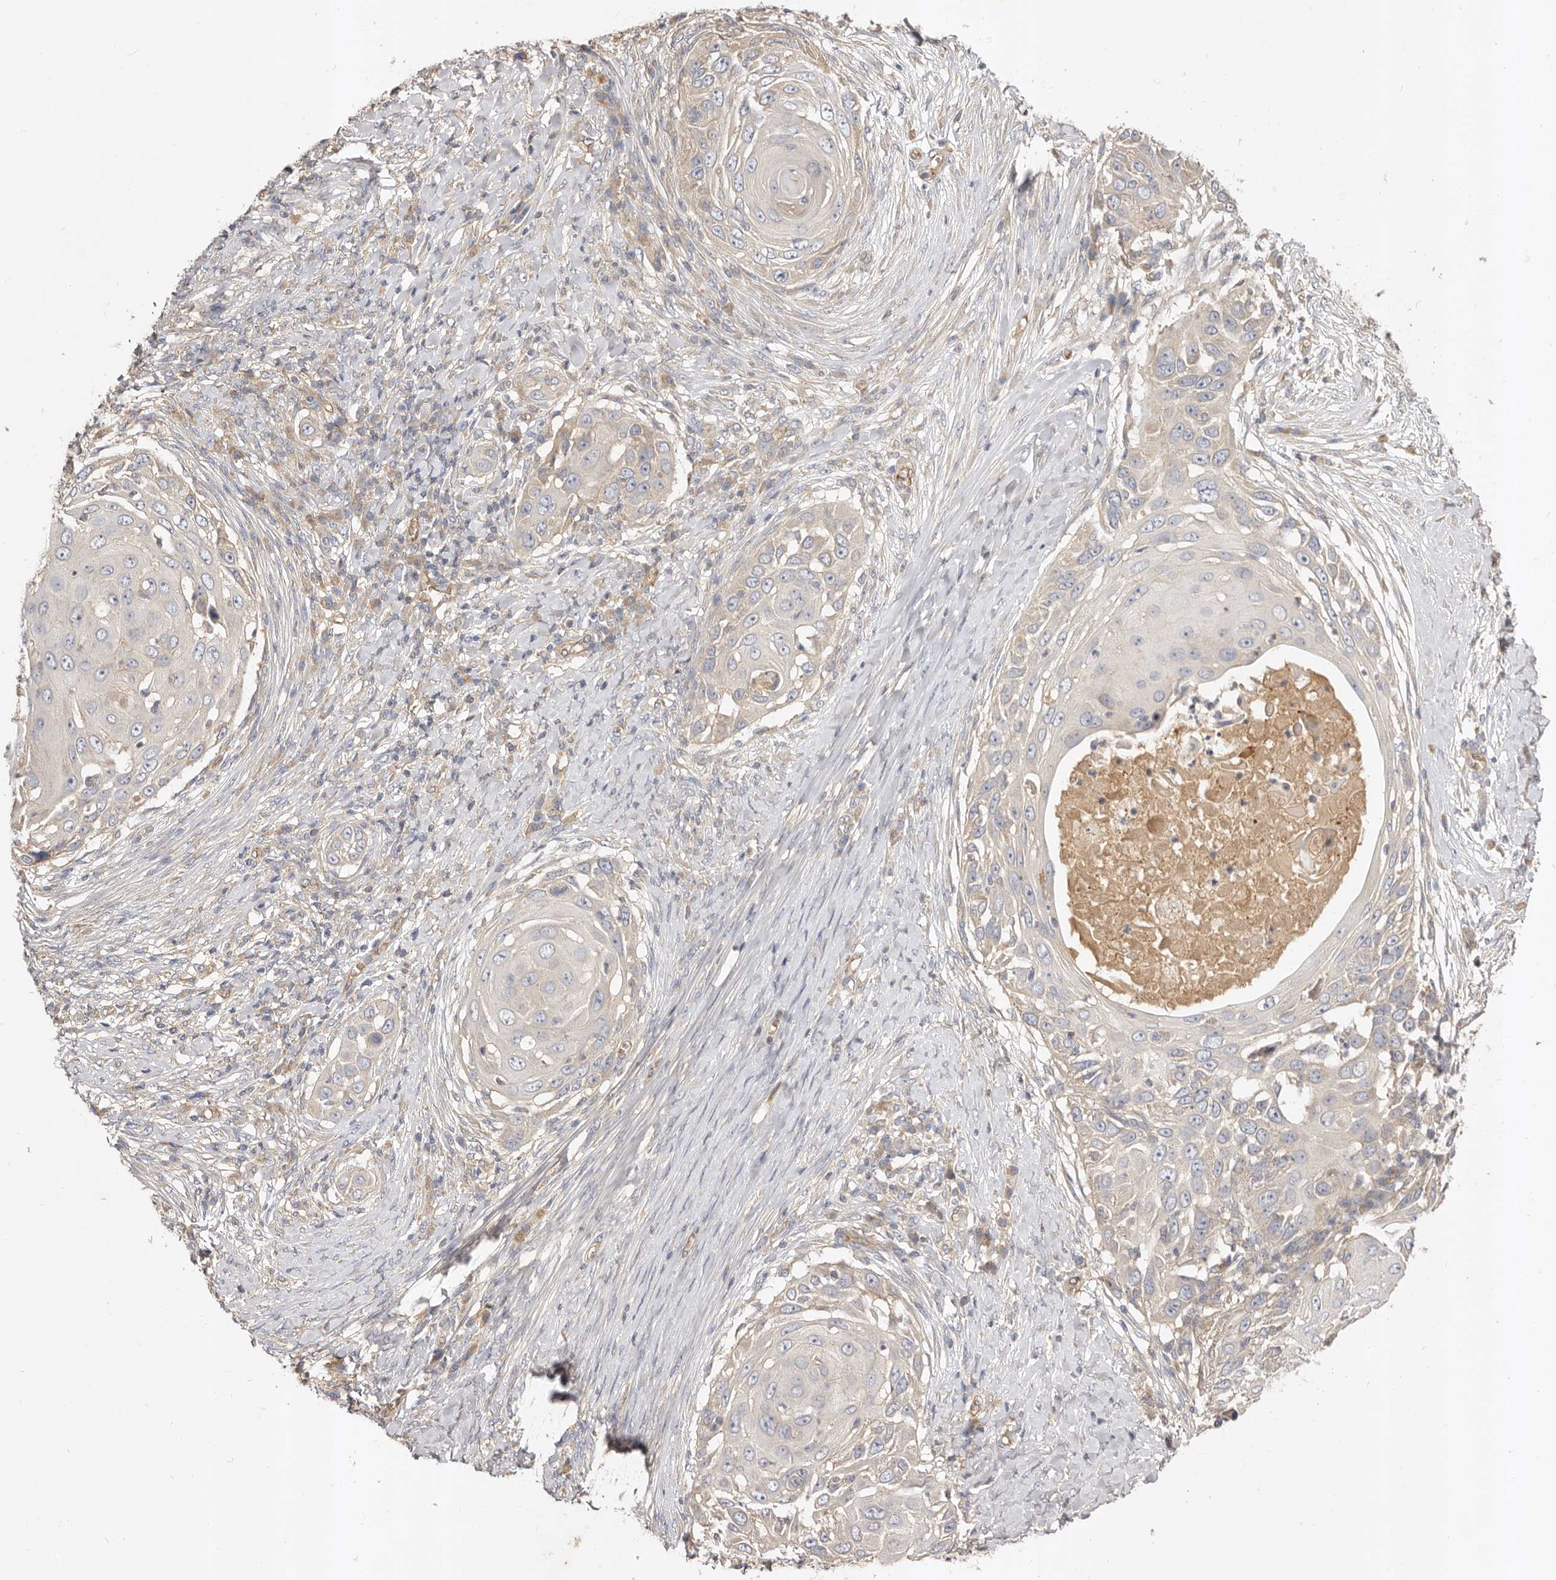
{"staining": {"intensity": "negative", "quantity": "none", "location": "none"}, "tissue": "skin cancer", "cell_type": "Tumor cells", "image_type": "cancer", "snomed": [{"axis": "morphology", "description": "Squamous cell carcinoma, NOS"}, {"axis": "topography", "description": "Skin"}], "caption": "This is an immunohistochemistry (IHC) histopathology image of squamous cell carcinoma (skin). There is no positivity in tumor cells.", "gene": "ADAMTS9", "patient": {"sex": "female", "age": 44}}